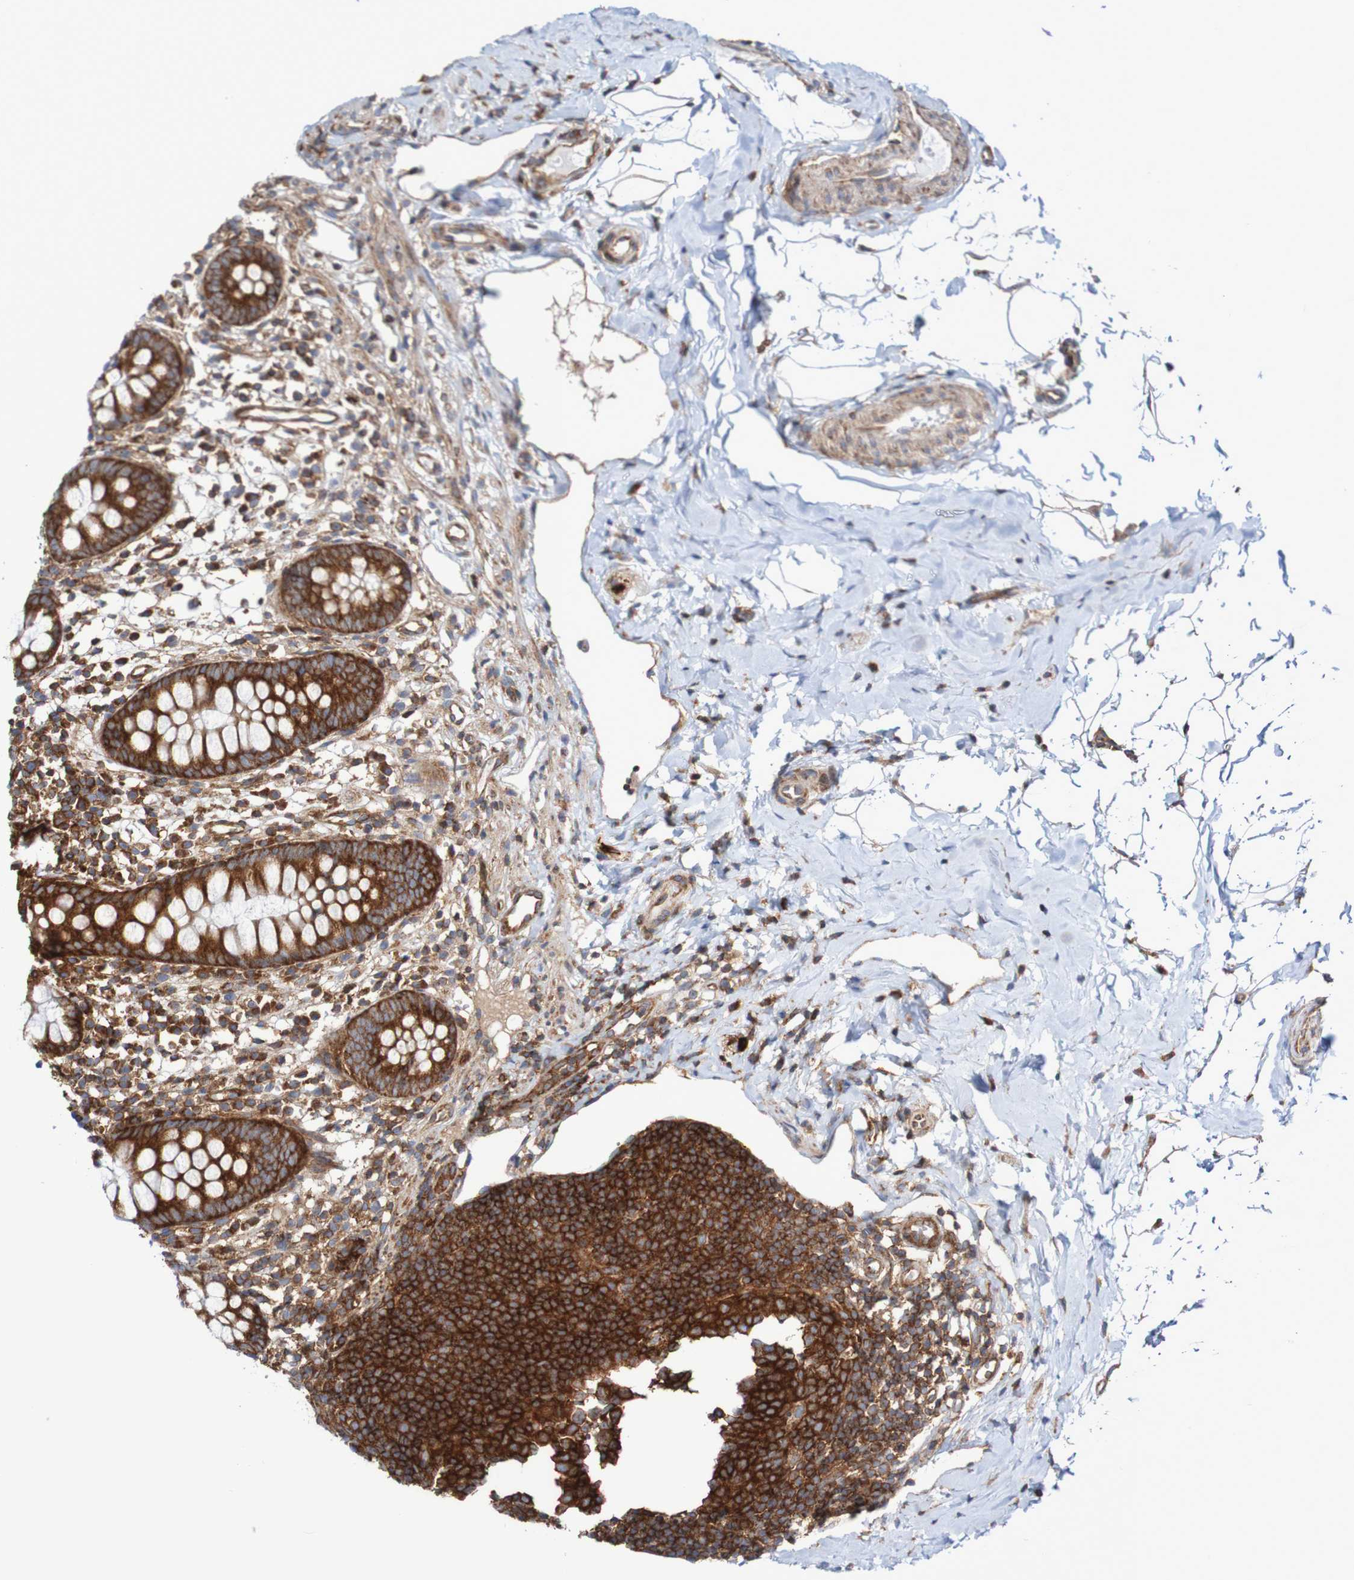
{"staining": {"intensity": "strong", "quantity": ">75%", "location": "cytoplasmic/membranous"}, "tissue": "appendix", "cell_type": "Glandular cells", "image_type": "normal", "snomed": [{"axis": "morphology", "description": "Normal tissue, NOS"}, {"axis": "topography", "description": "Appendix"}], "caption": "Immunohistochemistry (DAB) staining of unremarkable human appendix exhibits strong cytoplasmic/membranous protein positivity in approximately >75% of glandular cells. Using DAB (3,3'-diaminobenzidine) (brown) and hematoxylin (blue) stains, captured at high magnification using brightfield microscopy.", "gene": "FXR2", "patient": {"sex": "female", "age": 20}}